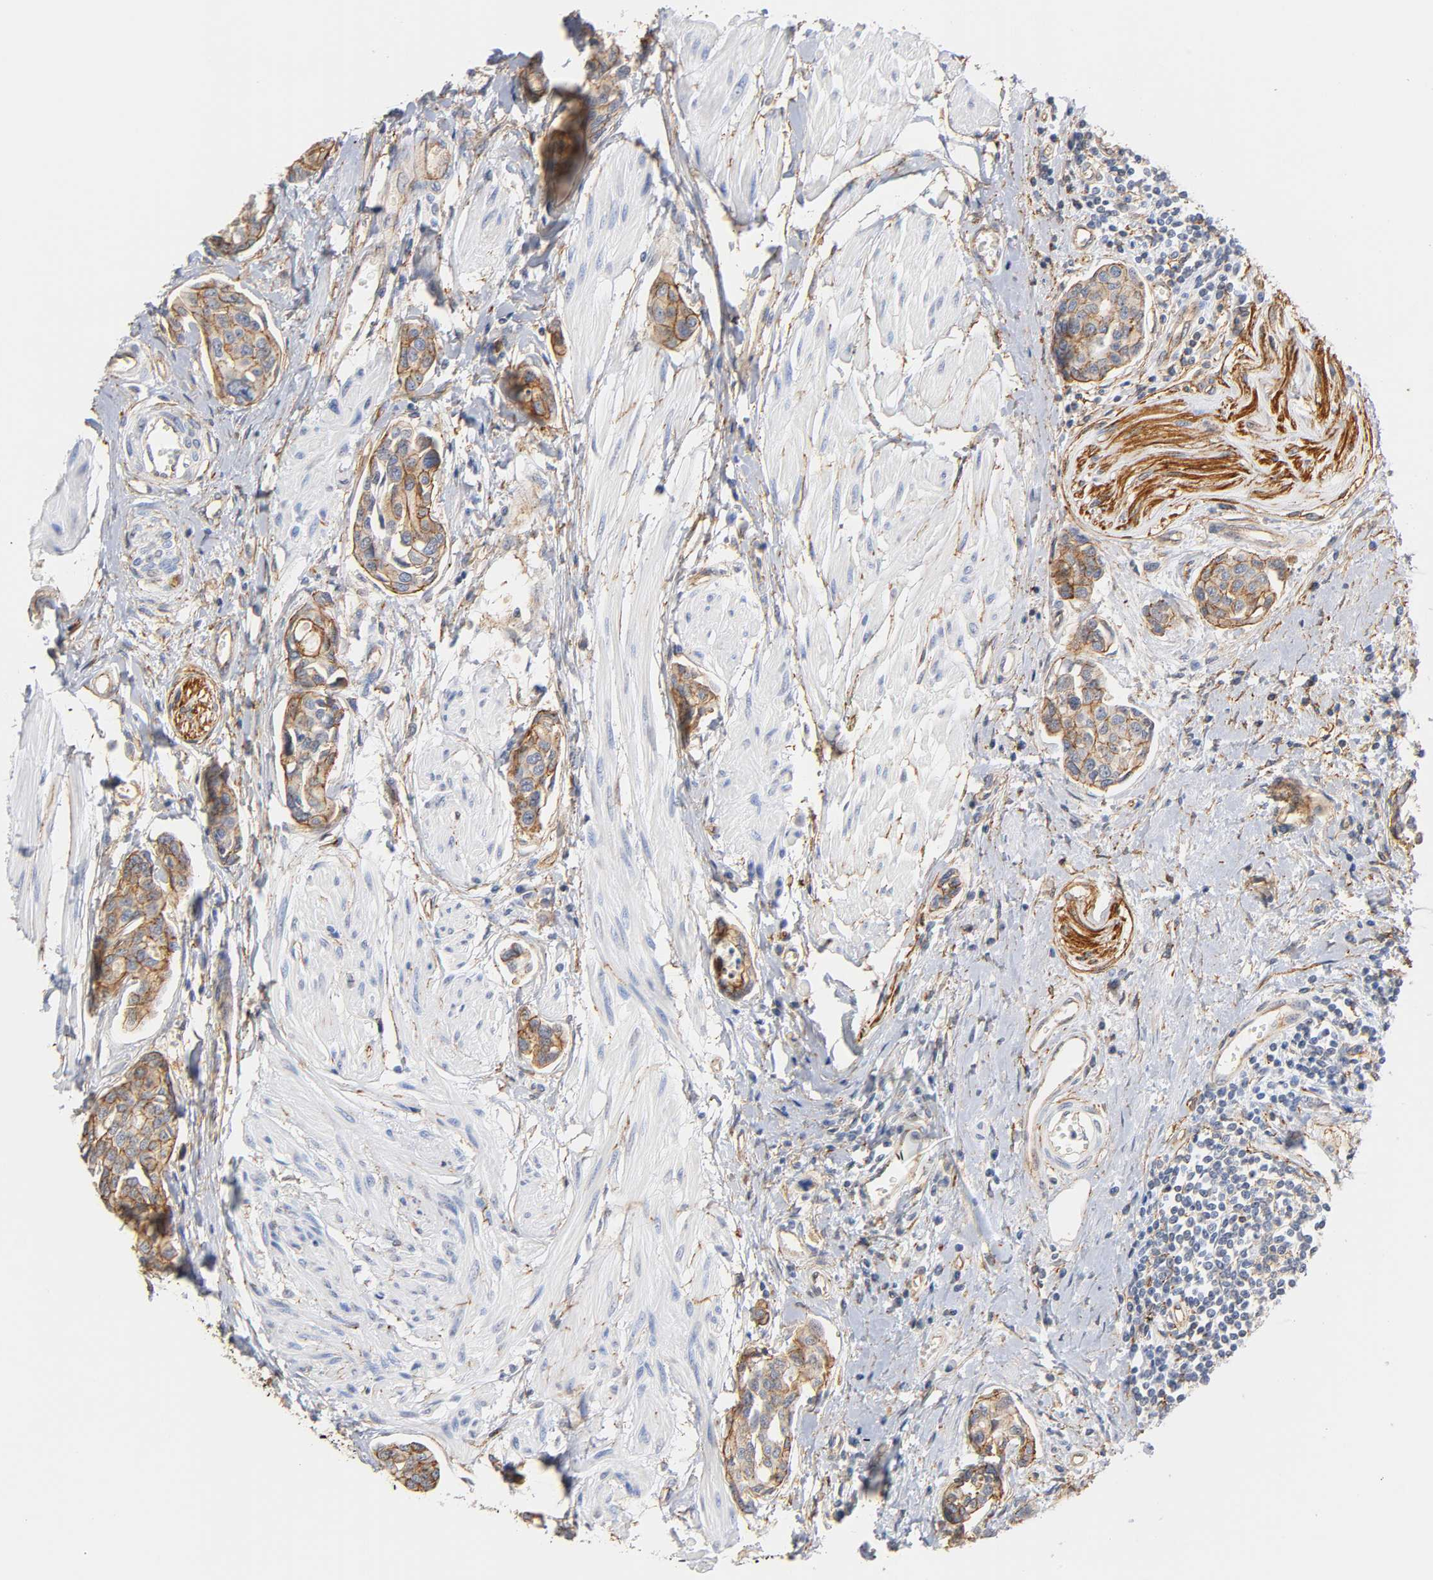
{"staining": {"intensity": "moderate", "quantity": ">75%", "location": "cytoplasmic/membranous"}, "tissue": "urothelial cancer", "cell_type": "Tumor cells", "image_type": "cancer", "snomed": [{"axis": "morphology", "description": "Urothelial carcinoma, High grade"}, {"axis": "topography", "description": "Urinary bladder"}], "caption": "IHC staining of urothelial cancer, which reveals medium levels of moderate cytoplasmic/membranous expression in approximately >75% of tumor cells indicating moderate cytoplasmic/membranous protein positivity. The staining was performed using DAB (3,3'-diaminobenzidine) (brown) for protein detection and nuclei were counterstained in hematoxylin (blue).", "gene": "SPTAN1", "patient": {"sex": "male", "age": 78}}